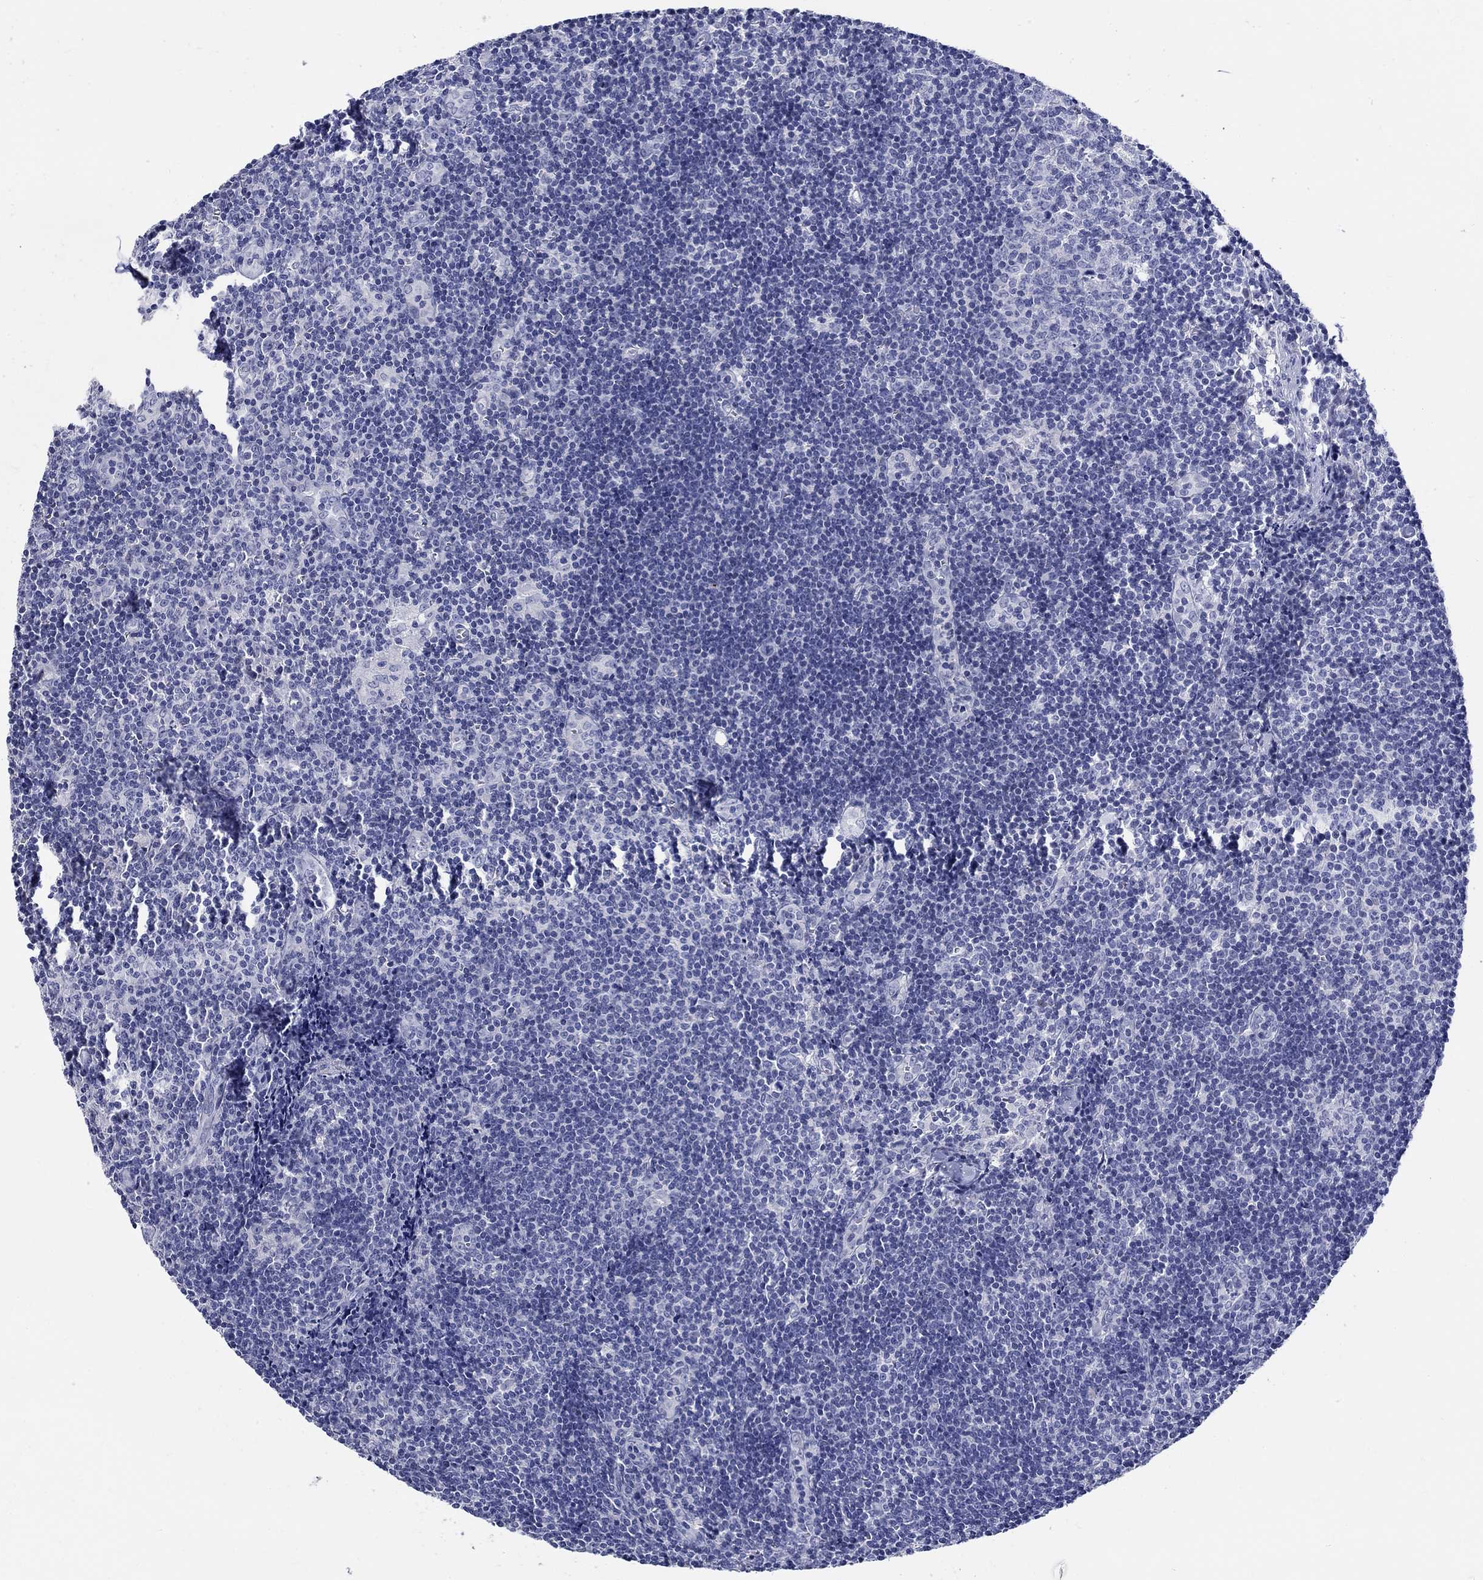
{"staining": {"intensity": "negative", "quantity": "none", "location": "none"}, "tissue": "lymph node", "cell_type": "Germinal center cells", "image_type": "normal", "snomed": [{"axis": "morphology", "description": "Normal tissue, NOS"}, {"axis": "topography", "description": "Lymph node"}], "caption": "Human lymph node stained for a protein using IHC displays no positivity in germinal center cells.", "gene": "CRYGS", "patient": {"sex": "female", "age": 52}}